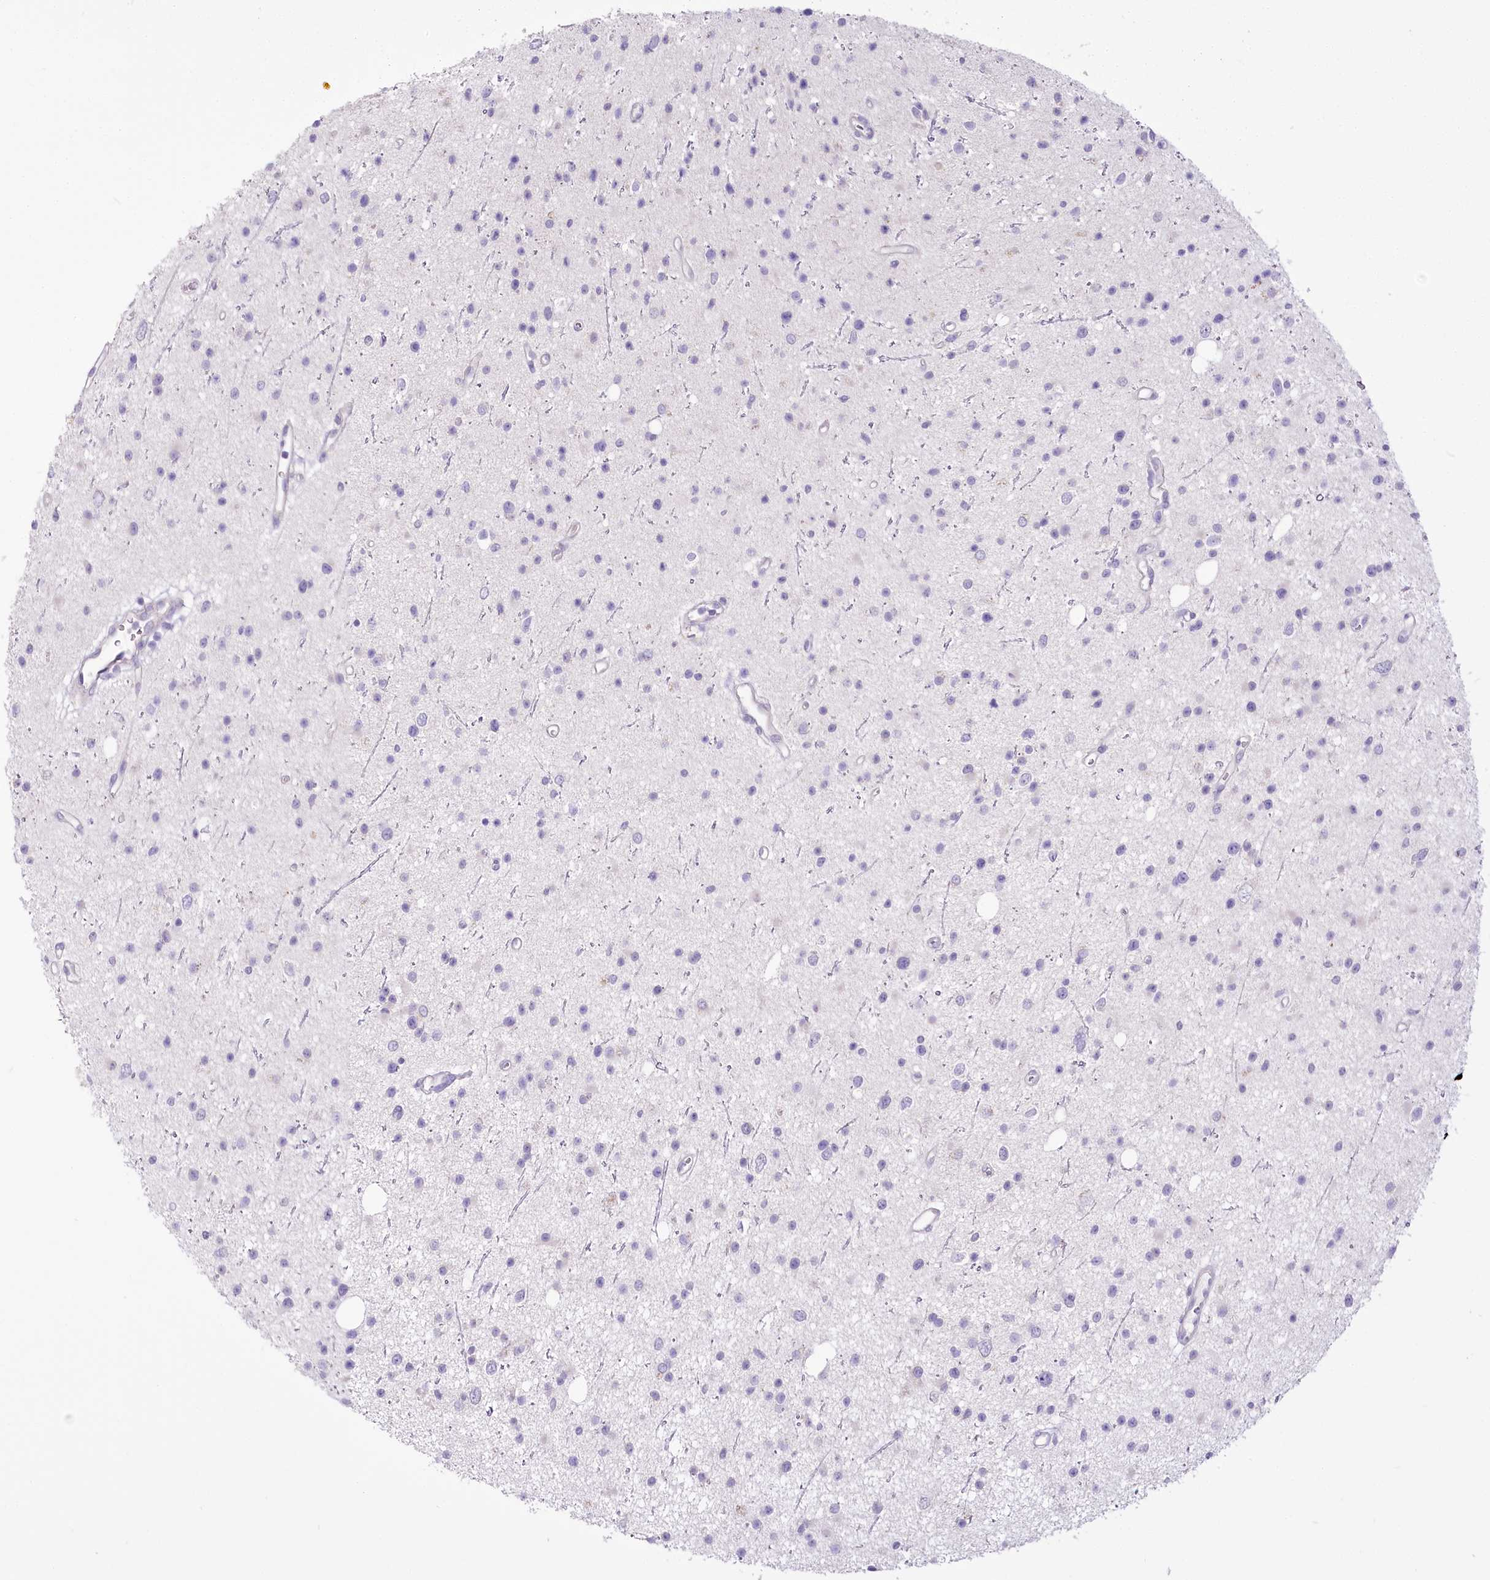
{"staining": {"intensity": "negative", "quantity": "none", "location": "none"}, "tissue": "glioma", "cell_type": "Tumor cells", "image_type": "cancer", "snomed": [{"axis": "morphology", "description": "Glioma, malignant, Low grade"}, {"axis": "topography", "description": "Cerebral cortex"}], "caption": "High magnification brightfield microscopy of malignant low-grade glioma stained with DAB (3,3'-diaminobenzidine) (brown) and counterstained with hematoxylin (blue): tumor cells show no significant expression. (DAB (3,3'-diaminobenzidine) immunohistochemistry (IHC), high magnification).", "gene": "DPYD", "patient": {"sex": "female", "age": 39}}